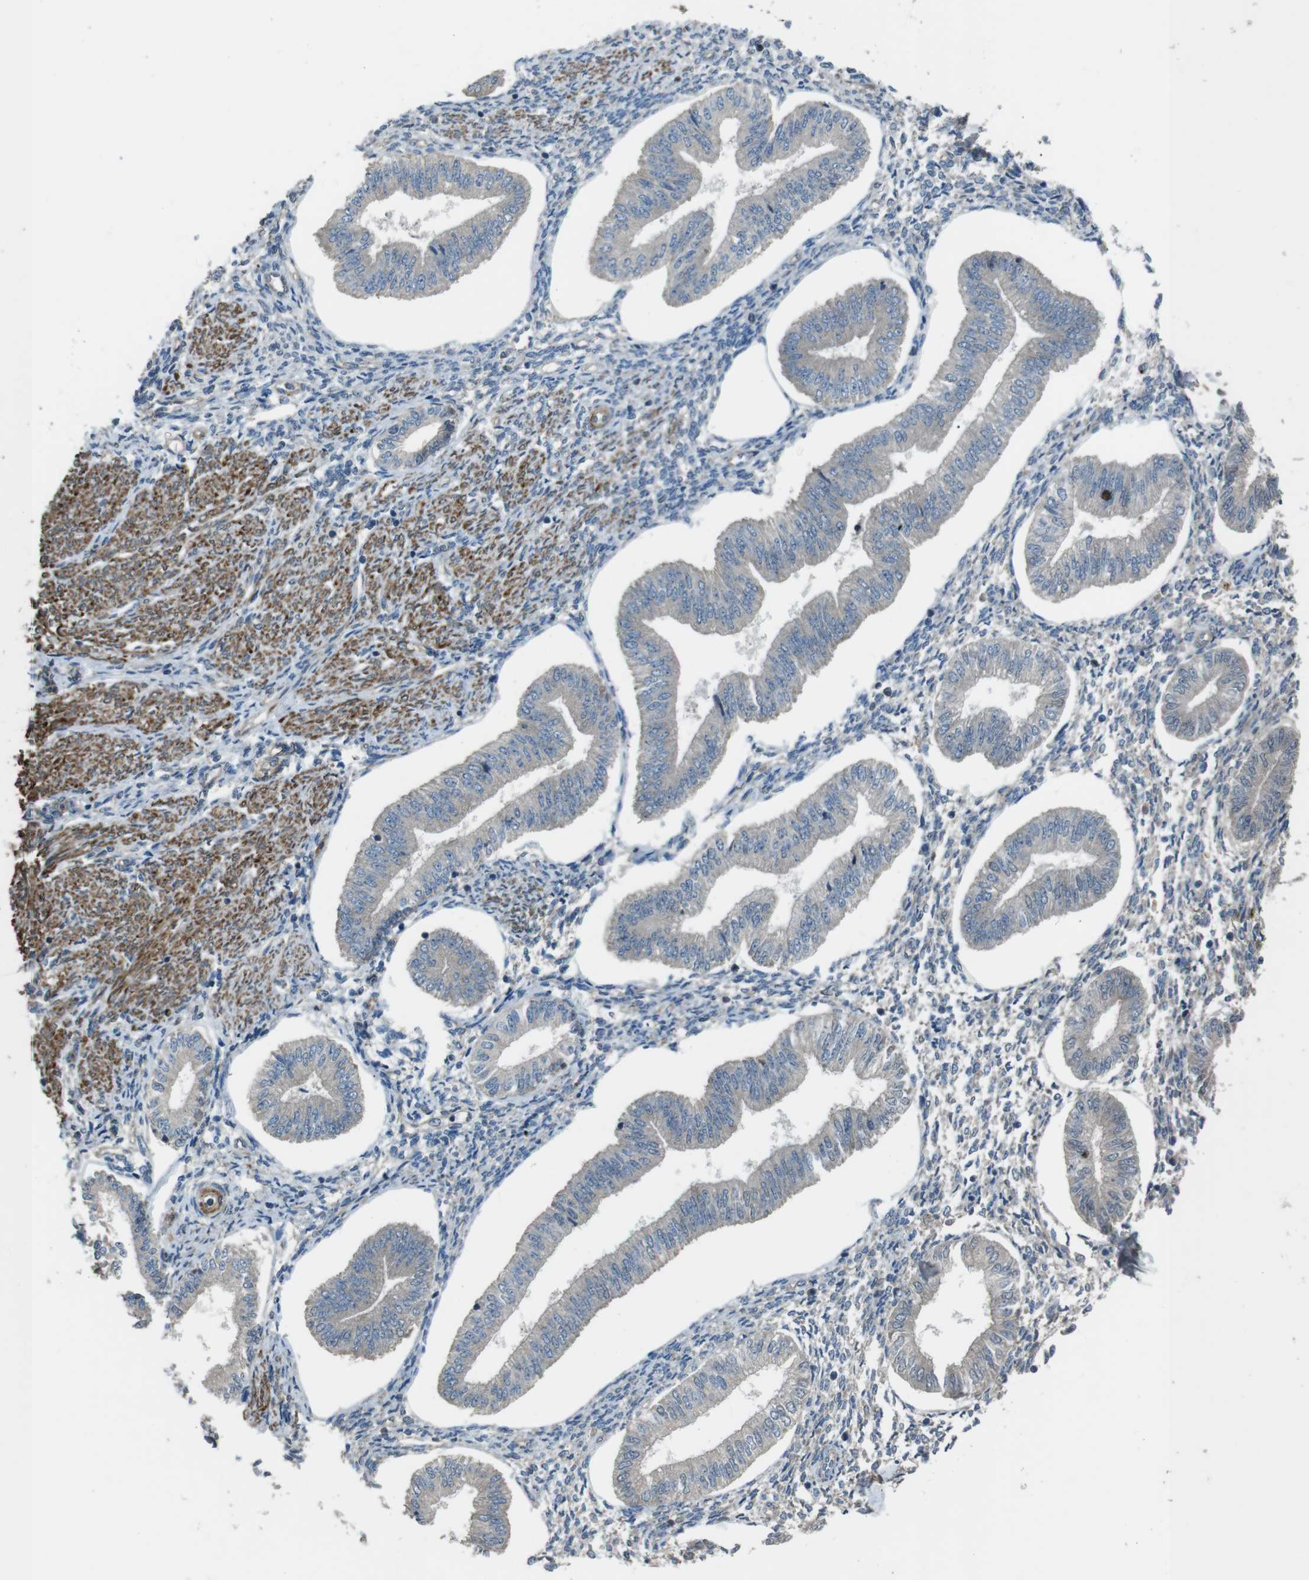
{"staining": {"intensity": "weak", "quantity": "25%-75%", "location": "cytoplasmic/membranous"}, "tissue": "endometrium", "cell_type": "Cells in endometrial stroma", "image_type": "normal", "snomed": [{"axis": "morphology", "description": "Normal tissue, NOS"}, {"axis": "topography", "description": "Endometrium"}], "caption": "Unremarkable endometrium was stained to show a protein in brown. There is low levels of weak cytoplasmic/membranous positivity in approximately 25%-75% of cells in endometrial stroma. The protein is shown in brown color, while the nuclei are stained blue.", "gene": "FUT2", "patient": {"sex": "female", "age": 50}}